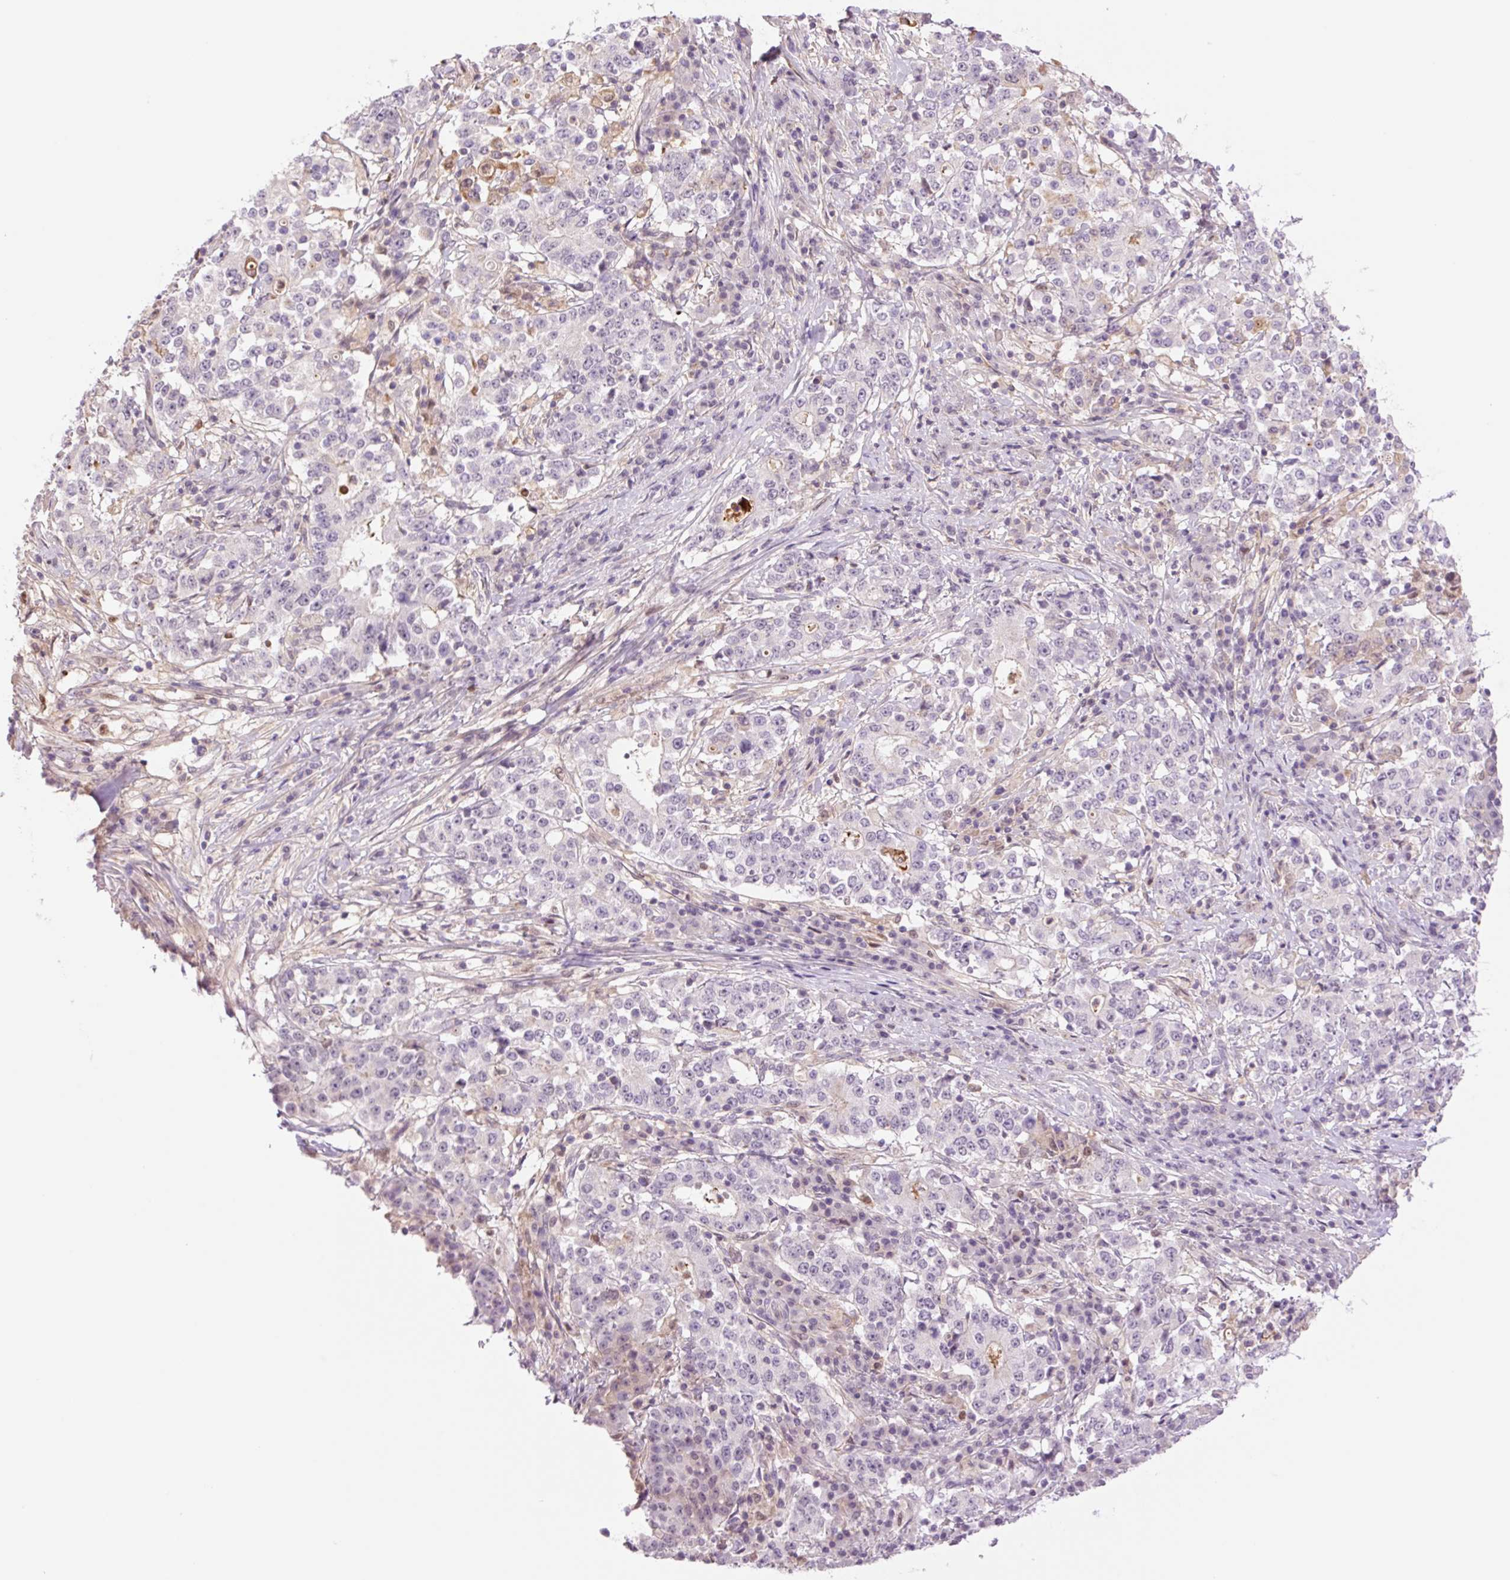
{"staining": {"intensity": "negative", "quantity": "none", "location": "none"}, "tissue": "stomach cancer", "cell_type": "Tumor cells", "image_type": "cancer", "snomed": [{"axis": "morphology", "description": "Adenocarcinoma, NOS"}, {"axis": "topography", "description": "Stomach"}], "caption": "Tumor cells show no significant protein staining in stomach cancer (adenocarcinoma). (DAB immunohistochemistry with hematoxylin counter stain).", "gene": "HEBP1", "patient": {"sex": "male", "age": 59}}